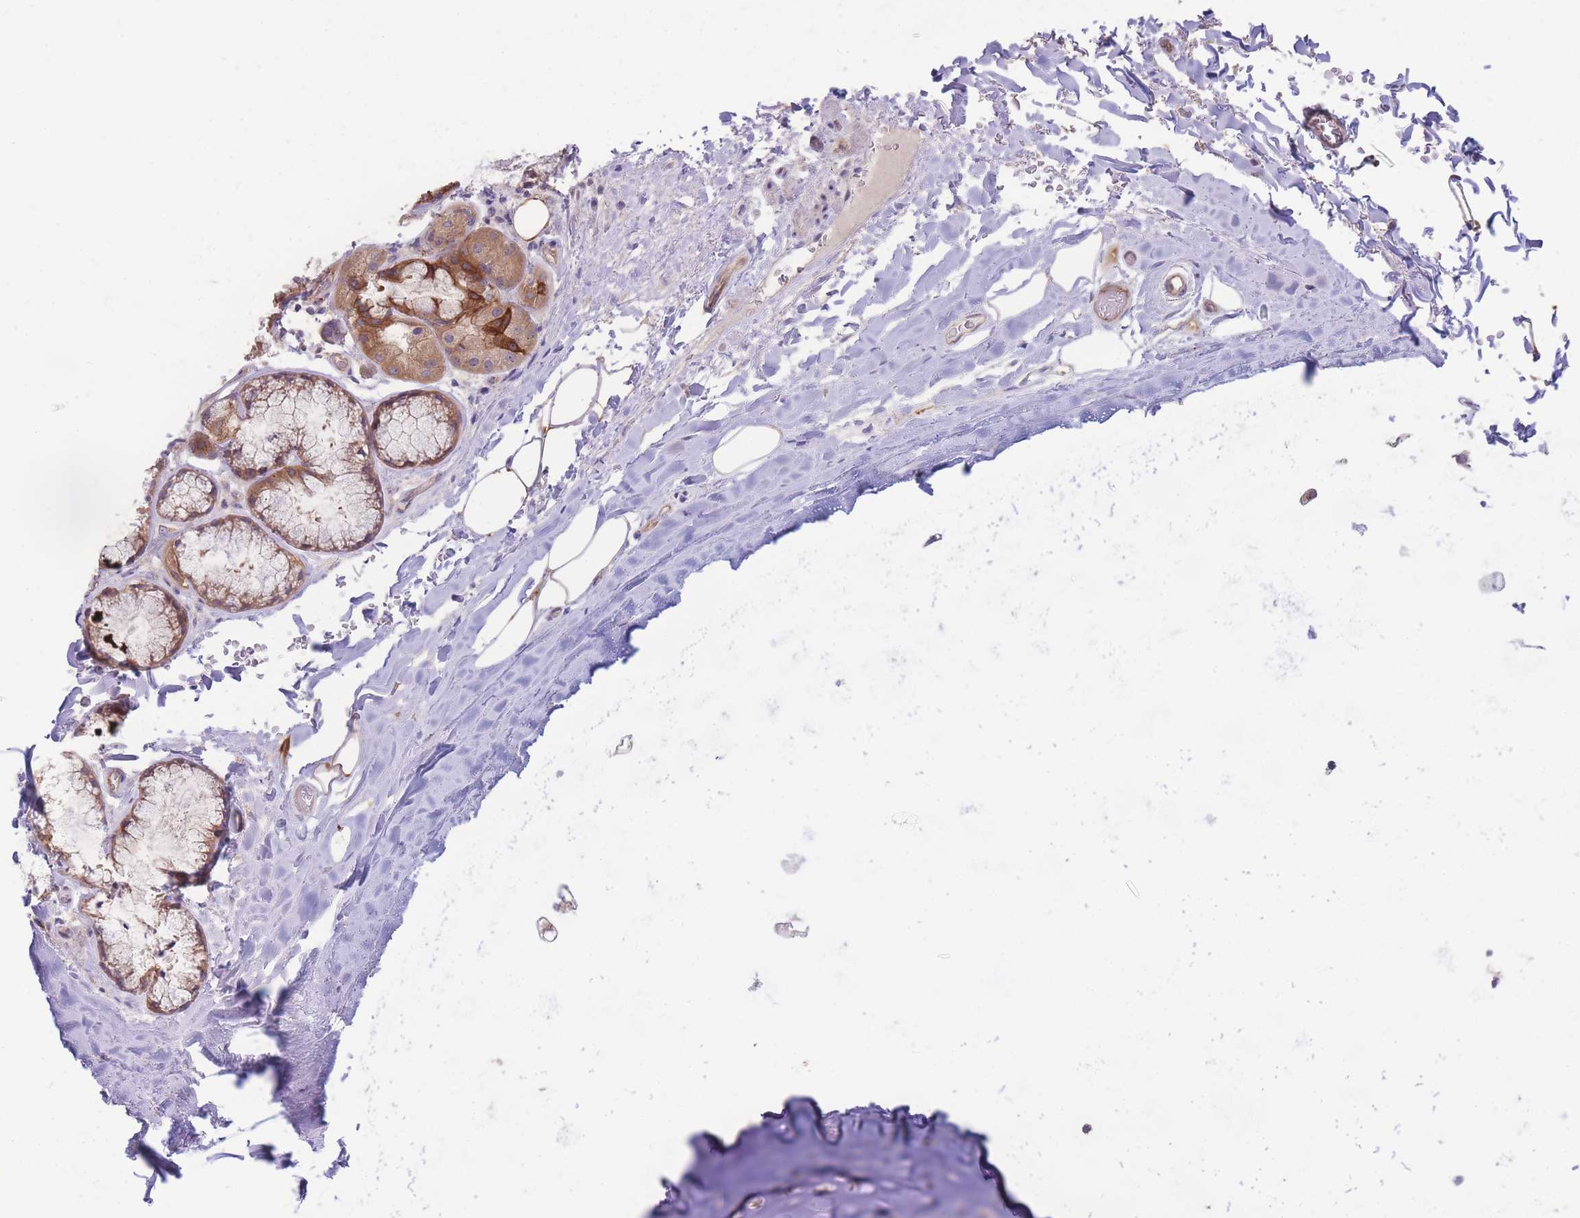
{"staining": {"intensity": "moderate", "quantity": ">75%", "location": "cytoplasmic/membranous"}, "tissue": "adipose tissue", "cell_type": "Adipocytes", "image_type": "normal", "snomed": [{"axis": "morphology", "description": "Normal tissue, NOS"}, {"axis": "topography", "description": "Cartilage tissue"}], "caption": "Adipose tissue stained for a protein demonstrates moderate cytoplasmic/membranous positivity in adipocytes. The staining was performed using DAB (3,3'-diaminobenzidine) to visualize the protein expression in brown, while the nuclei were stained in blue with hematoxylin (Magnification: 20x).", "gene": "STEAP3", "patient": {"sex": "male", "age": 73}}